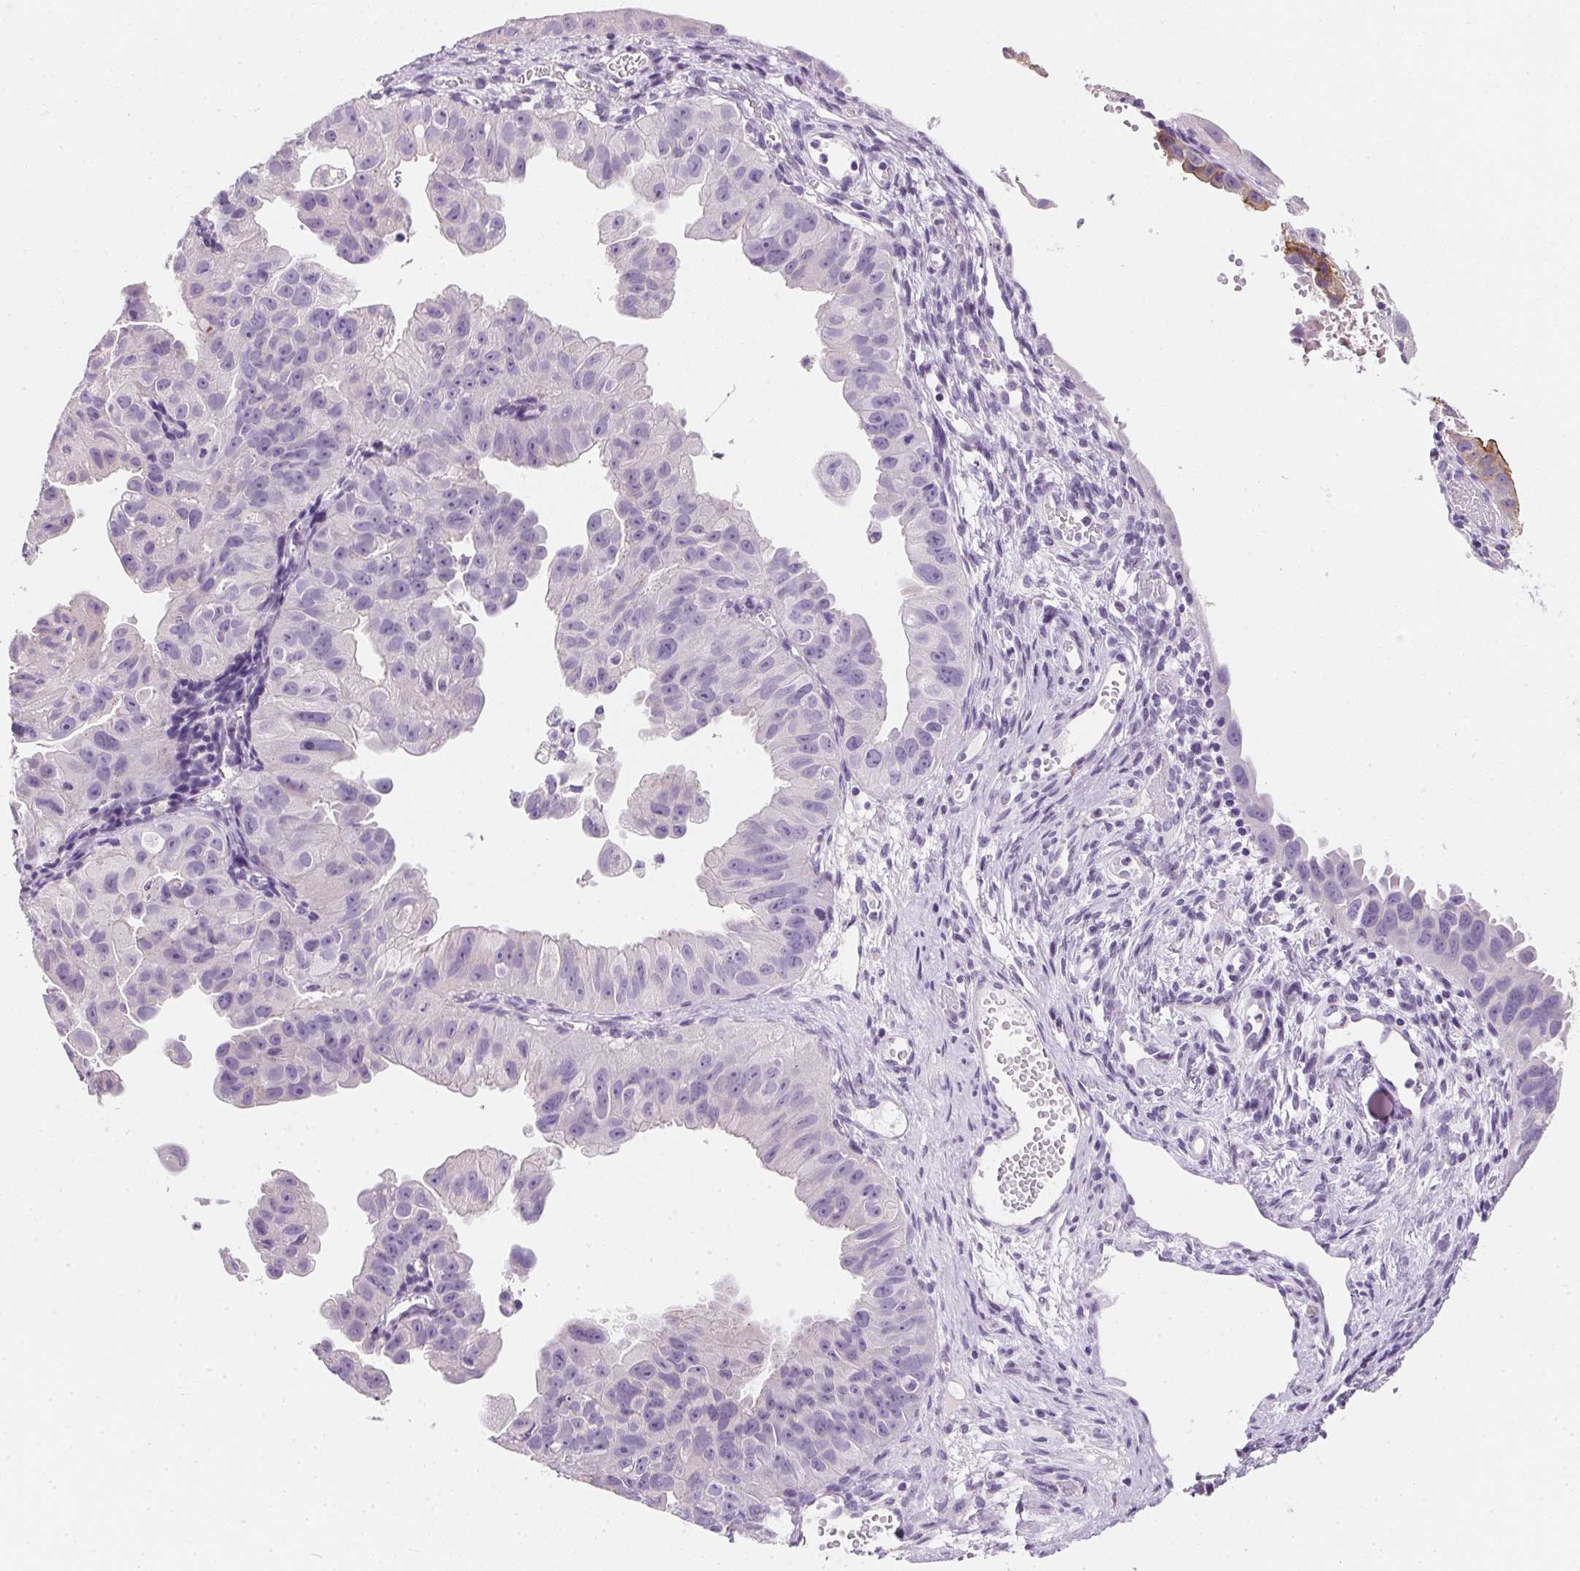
{"staining": {"intensity": "weak", "quantity": "<25%", "location": "cytoplasmic/membranous"}, "tissue": "ovarian cancer", "cell_type": "Tumor cells", "image_type": "cancer", "snomed": [{"axis": "morphology", "description": "Carcinoma, endometroid"}, {"axis": "topography", "description": "Ovary"}], "caption": "High power microscopy histopathology image of an IHC image of endometroid carcinoma (ovarian), revealing no significant expression in tumor cells. Nuclei are stained in blue.", "gene": "AQP5", "patient": {"sex": "female", "age": 85}}